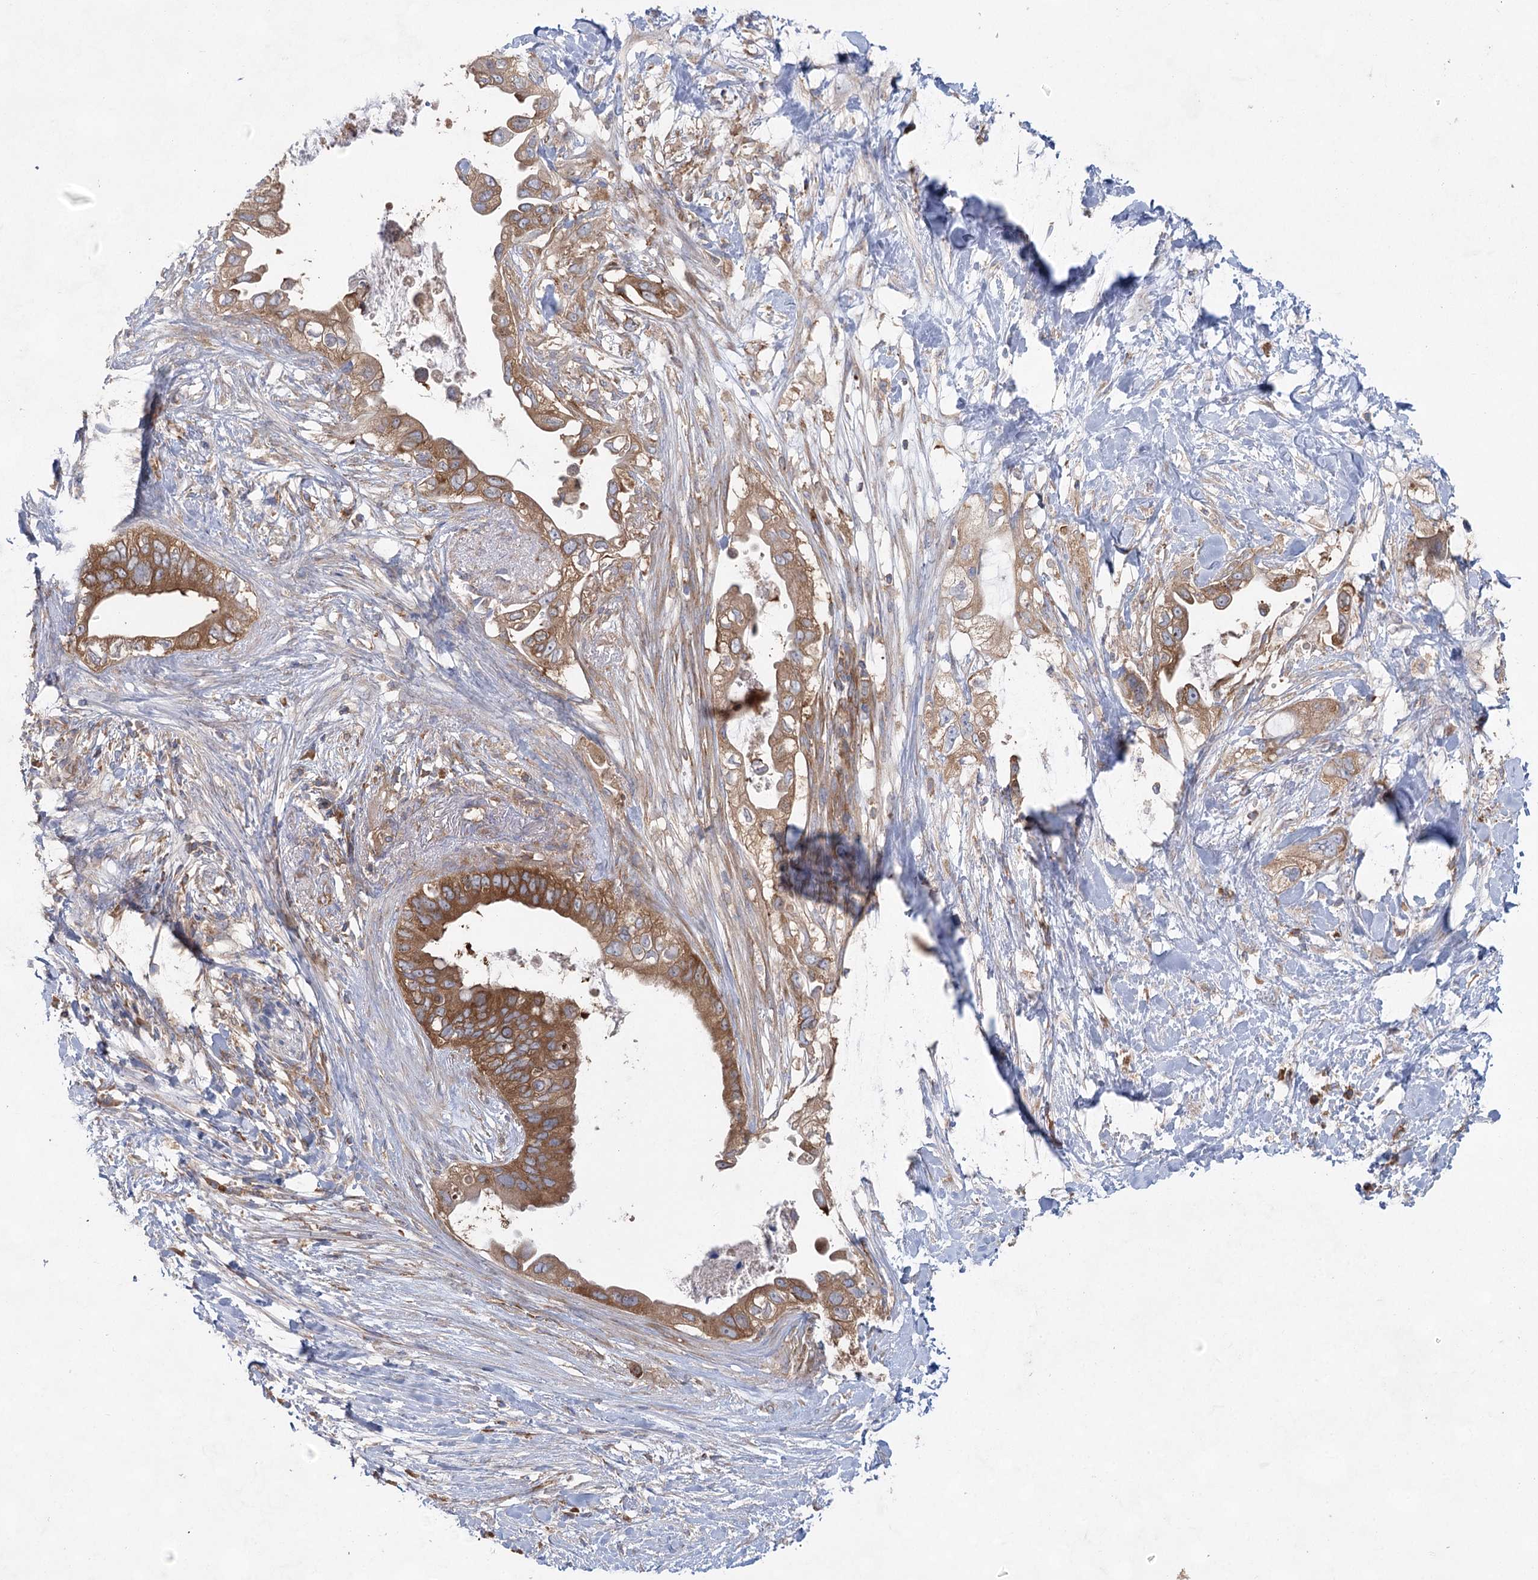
{"staining": {"intensity": "moderate", "quantity": ">75%", "location": "cytoplasmic/membranous"}, "tissue": "pancreatic cancer", "cell_type": "Tumor cells", "image_type": "cancer", "snomed": [{"axis": "morphology", "description": "Adenocarcinoma, NOS"}, {"axis": "topography", "description": "Pancreas"}], "caption": "IHC of pancreatic adenocarcinoma exhibits medium levels of moderate cytoplasmic/membranous staining in about >75% of tumor cells.", "gene": "EIF3A", "patient": {"sex": "female", "age": 56}}